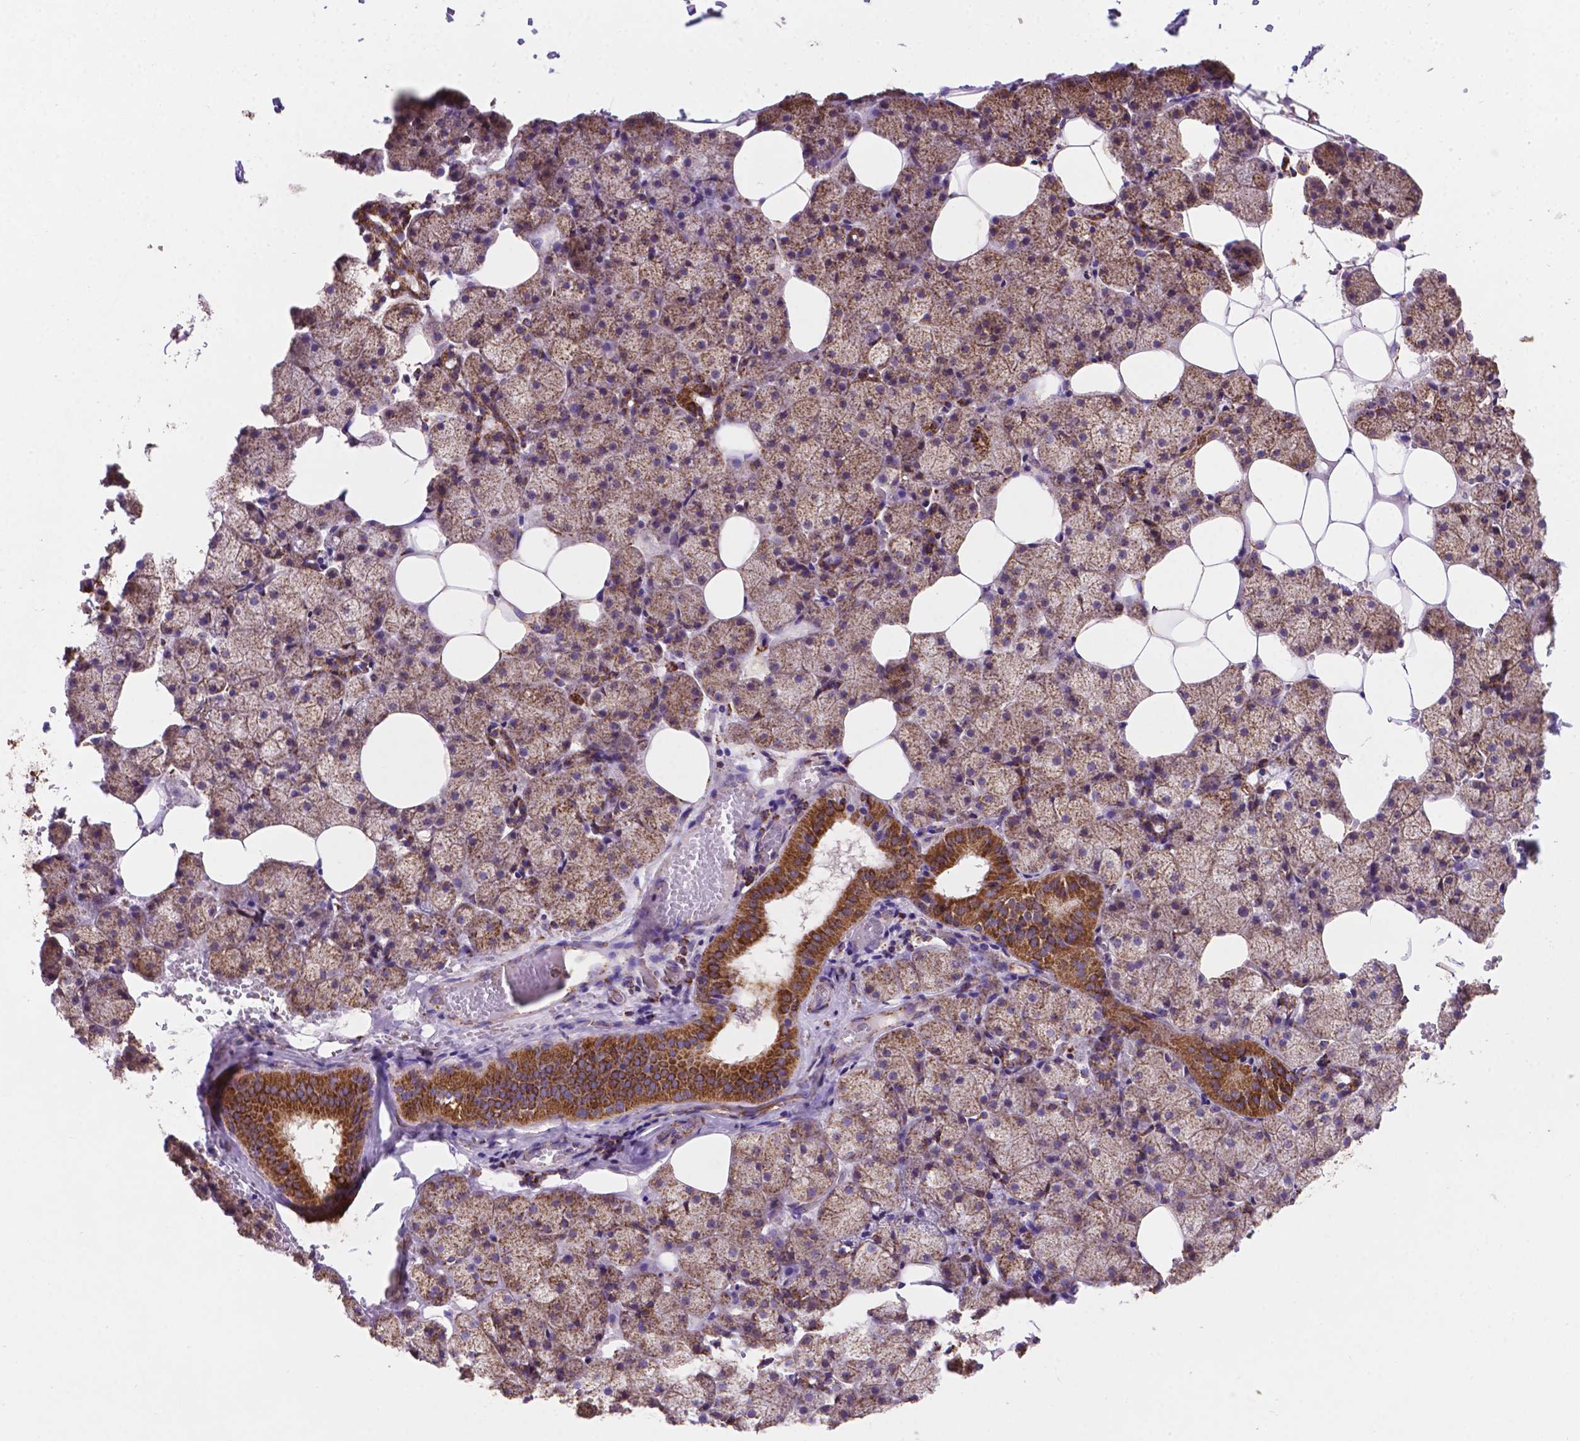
{"staining": {"intensity": "strong", "quantity": ">75%", "location": "cytoplasmic/membranous"}, "tissue": "salivary gland", "cell_type": "Glandular cells", "image_type": "normal", "snomed": [{"axis": "morphology", "description": "Normal tissue, NOS"}, {"axis": "topography", "description": "Salivary gland"}], "caption": "Immunohistochemistry histopathology image of normal salivary gland: salivary gland stained using immunohistochemistry (IHC) exhibits high levels of strong protein expression localized specifically in the cytoplasmic/membranous of glandular cells, appearing as a cytoplasmic/membranous brown color.", "gene": "HSPD1", "patient": {"sex": "male", "age": 38}}